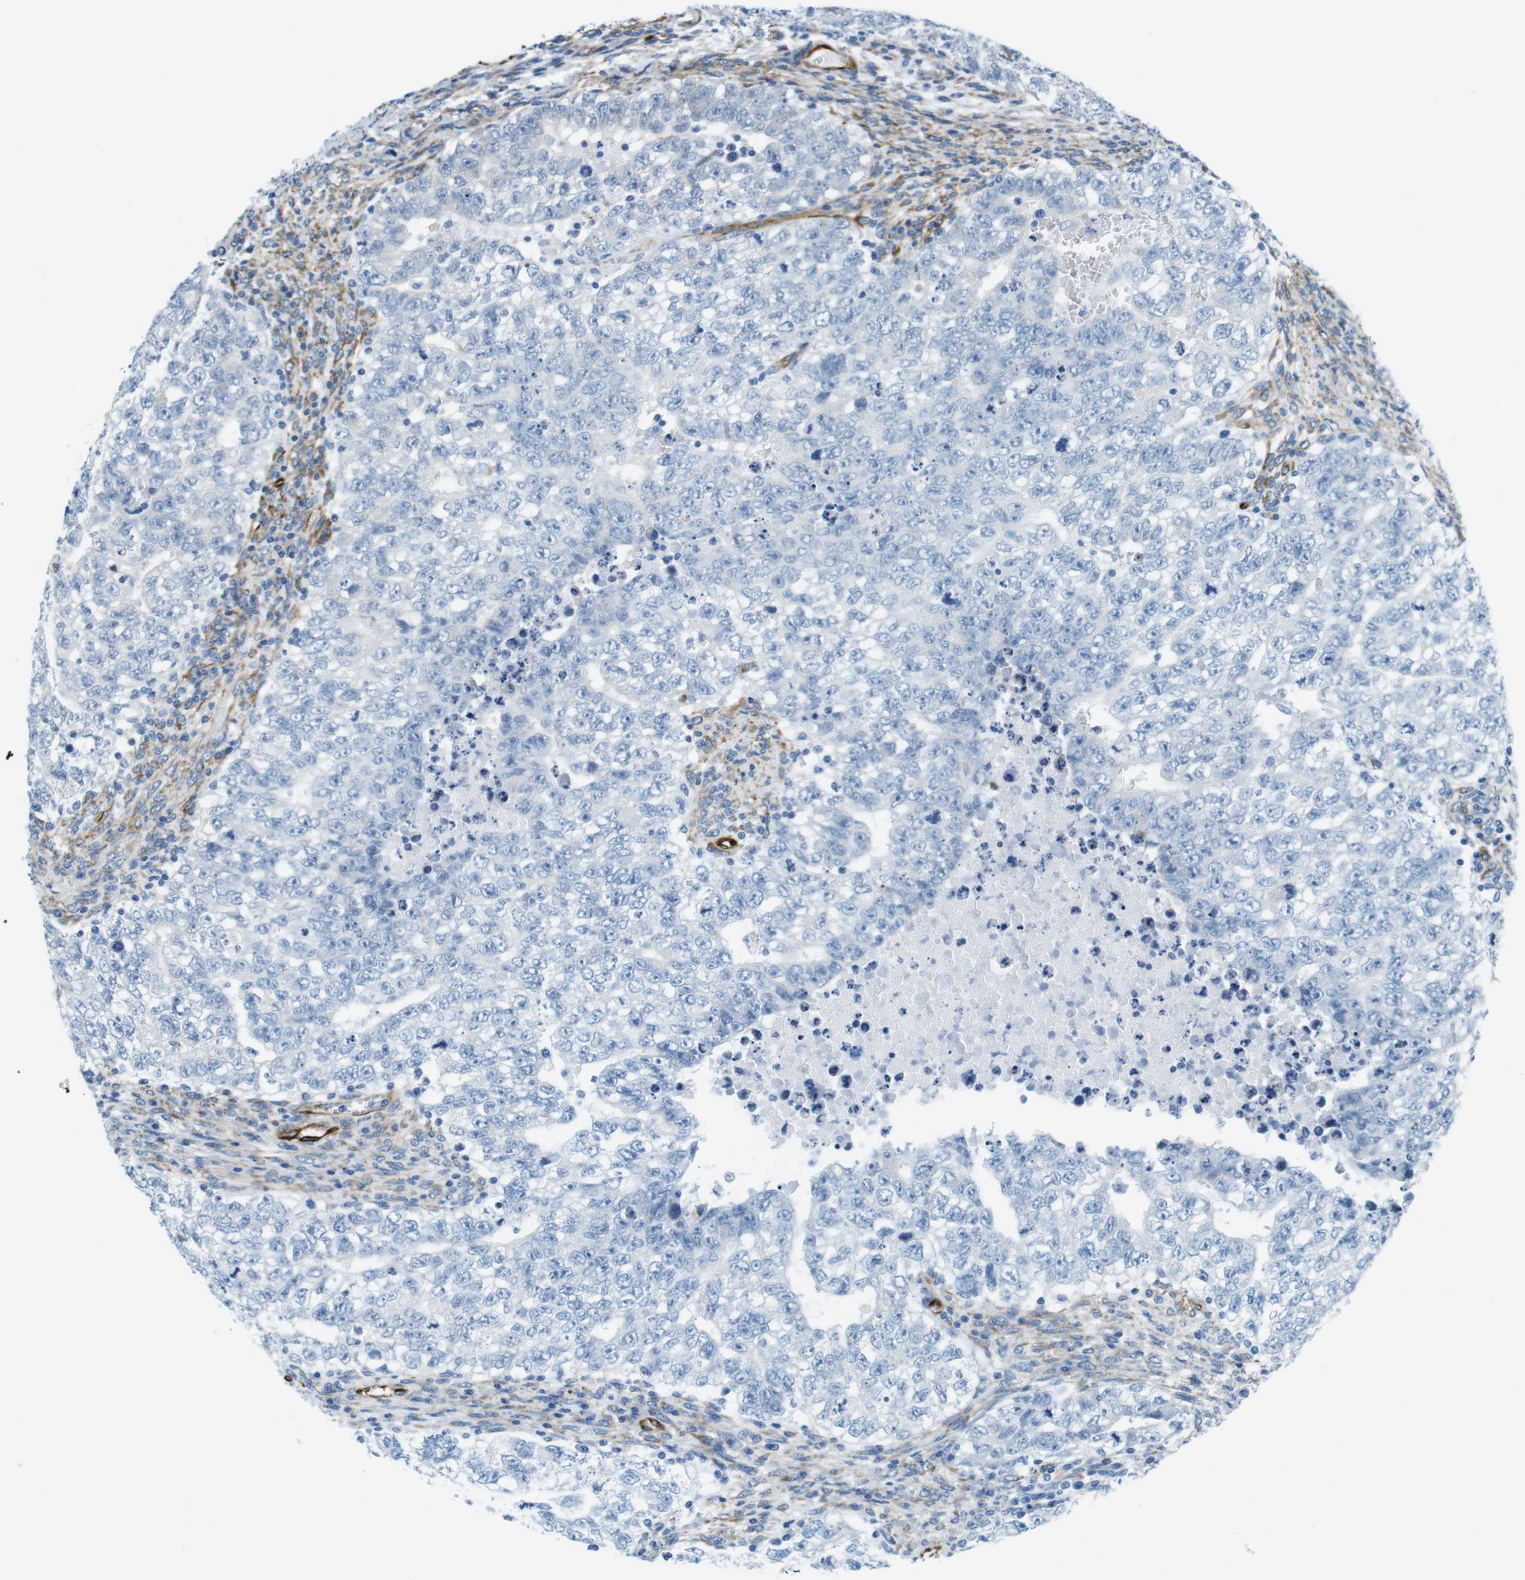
{"staining": {"intensity": "negative", "quantity": "none", "location": "none"}, "tissue": "testis cancer", "cell_type": "Tumor cells", "image_type": "cancer", "snomed": [{"axis": "morphology", "description": "Seminoma, NOS"}, {"axis": "morphology", "description": "Carcinoma, Embryonal, NOS"}, {"axis": "topography", "description": "Testis"}], "caption": "The histopathology image shows no staining of tumor cells in embryonal carcinoma (testis). The staining was performed using DAB to visualize the protein expression in brown, while the nuclei were stained in blue with hematoxylin (Magnification: 20x).", "gene": "EMP2", "patient": {"sex": "male", "age": 38}}